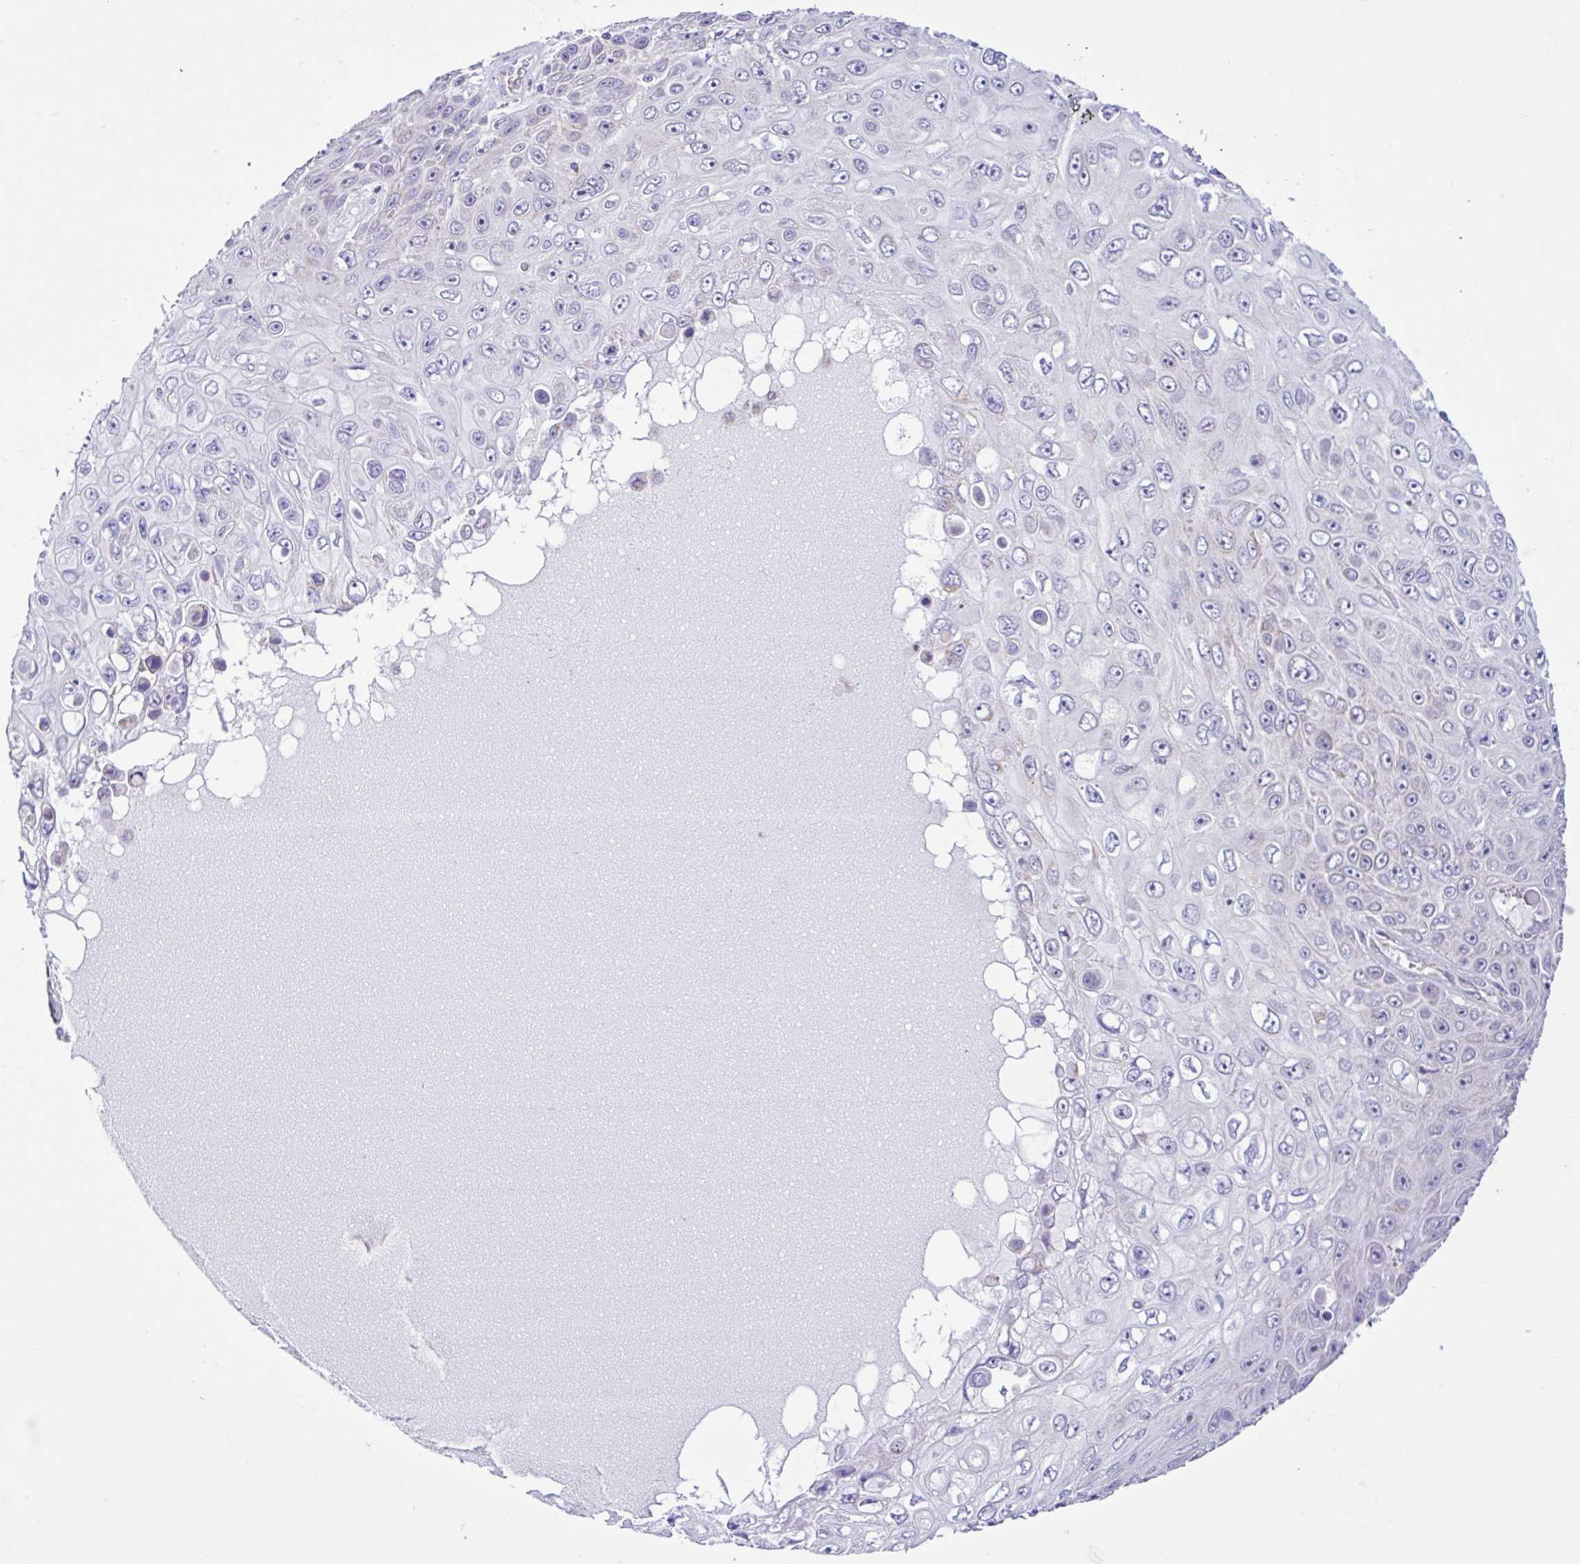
{"staining": {"intensity": "weak", "quantity": "<25%", "location": "cytoplasmic/membranous"}, "tissue": "skin cancer", "cell_type": "Tumor cells", "image_type": "cancer", "snomed": [{"axis": "morphology", "description": "Squamous cell carcinoma, NOS"}, {"axis": "topography", "description": "Skin"}], "caption": "This is an immunohistochemistry (IHC) image of human squamous cell carcinoma (skin). There is no expression in tumor cells.", "gene": "NDUFS2", "patient": {"sex": "male", "age": 82}}